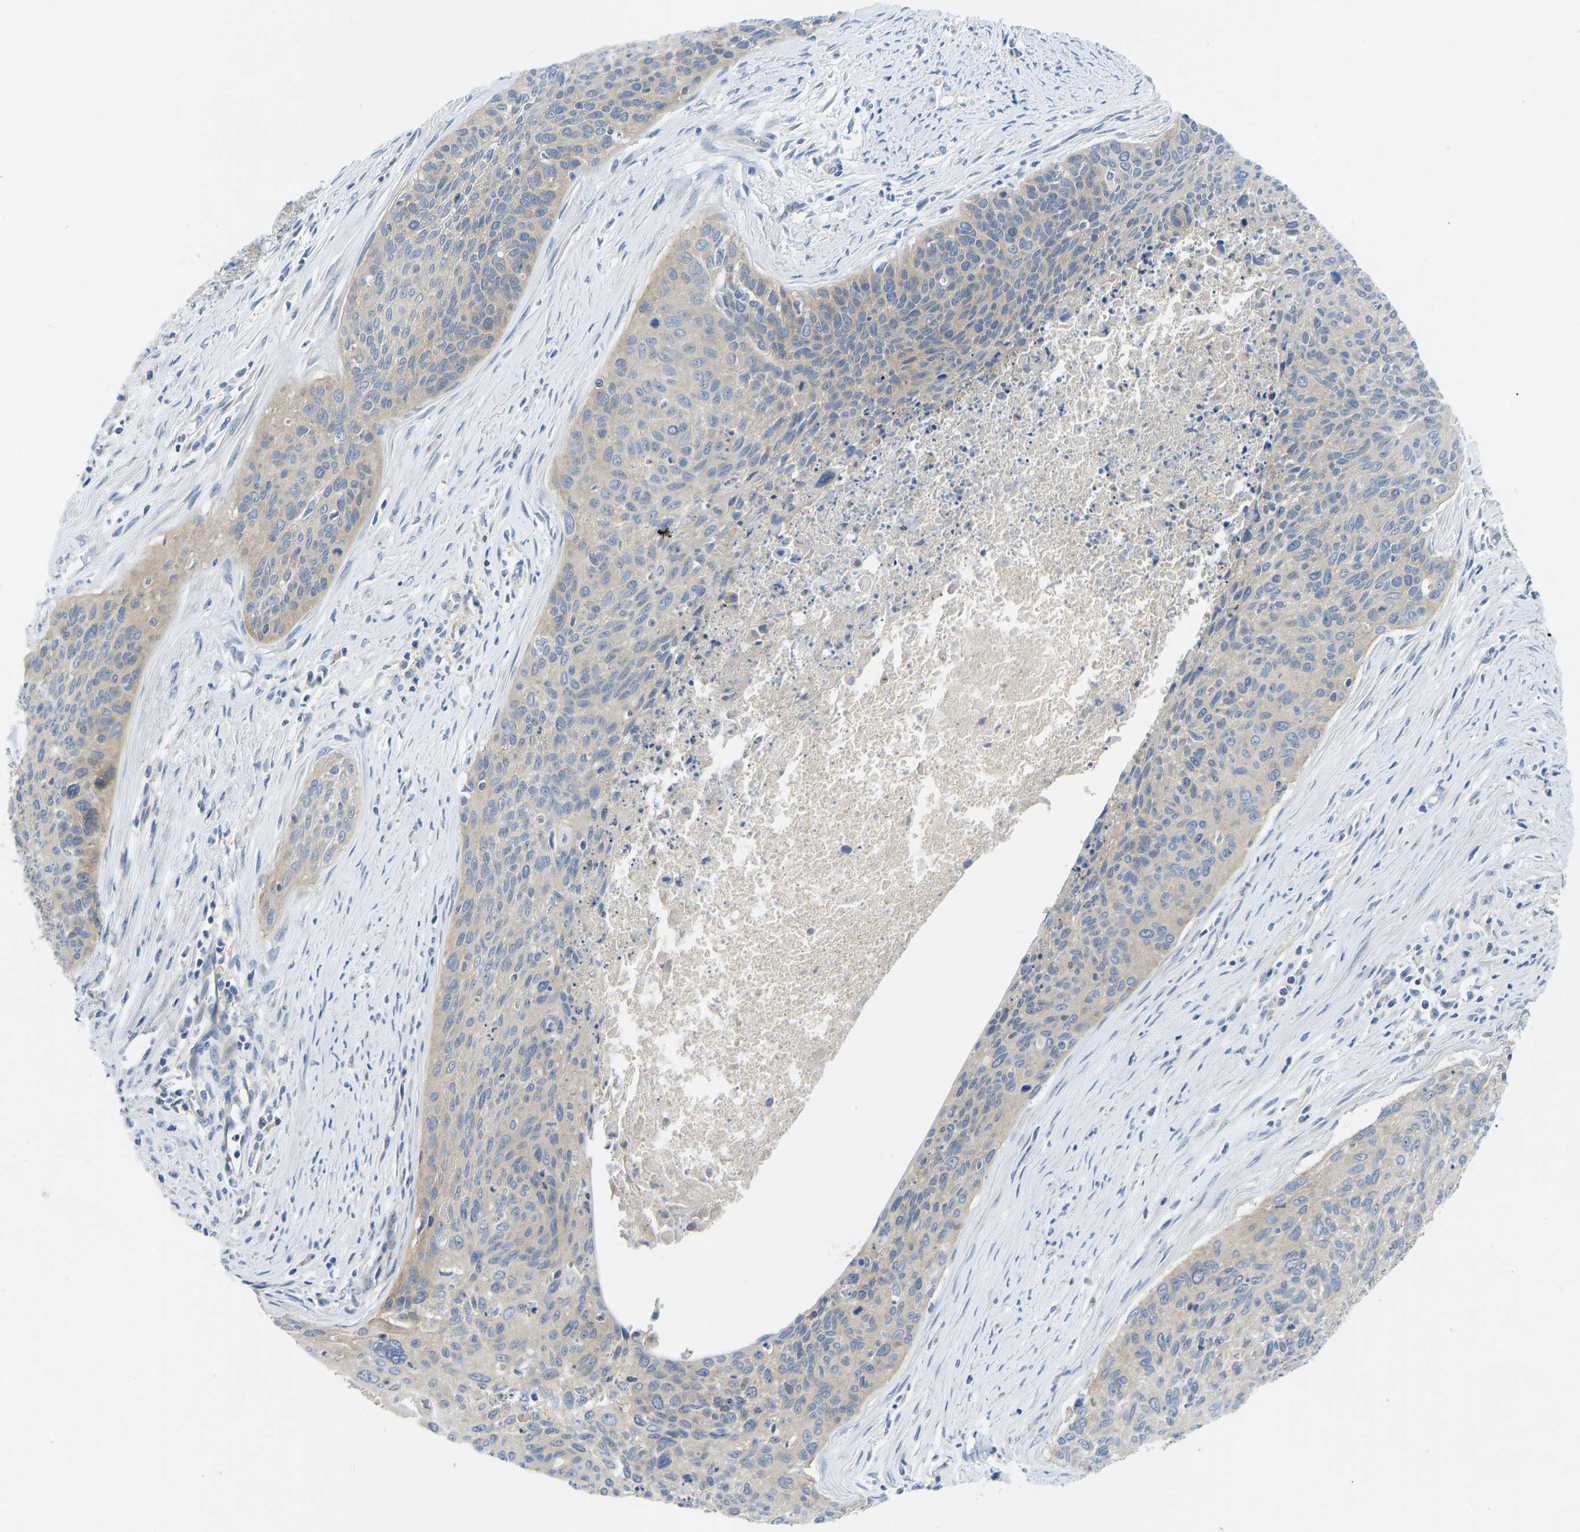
{"staining": {"intensity": "weak", "quantity": "<25%", "location": "cytoplasmic/membranous"}, "tissue": "cervical cancer", "cell_type": "Tumor cells", "image_type": "cancer", "snomed": [{"axis": "morphology", "description": "Squamous cell carcinoma, NOS"}, {"axis": "topography", "description": "Cervix"}], "caption": "Immunohistochemistry (IHC) image of squamous cell carcinoma (cervical) stained for a protein (brown), which demonstrates no staining in tumor cells. (IHC, brightfield microscopy, high magnification).", "gene": "PPP3CA", "patient": {"sex": "female", "age": 55}}